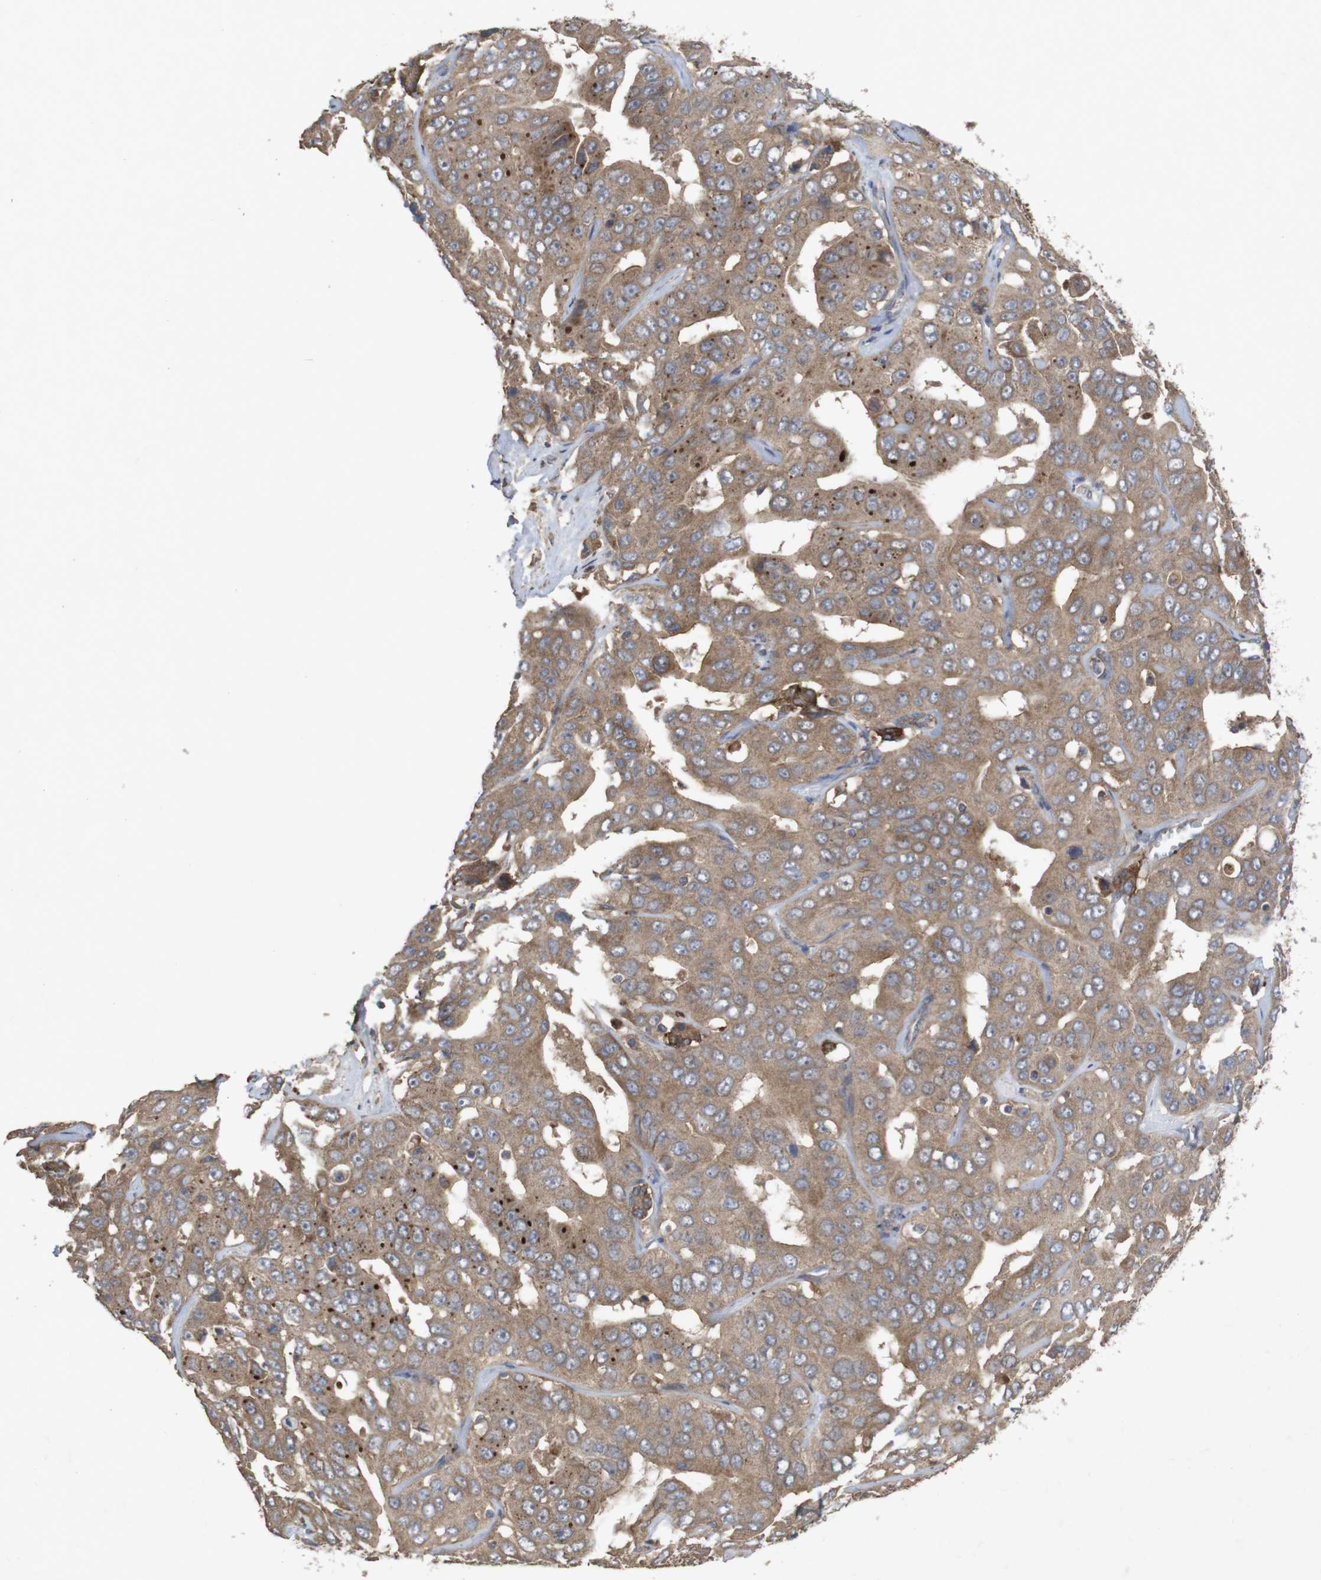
{"staining": {"intensity": "moderate", "quantity": ">75%", "location": "cytoplasmic/membranous"}, "tissue": "liver cancer", "cell_type": "Tumor cells", "image_type": "cancer", "snomed": [{"axis": "morphology", "description": "Cholangiocarcinoma"}, {"axis": "topography", "description": "Liver"}], "caption": "There is medium levels of moderate cytoplasmic/membranous staining in tumor cells of liver cholangiocarcinoma, as demonstrated by immunohistochemical staining (brown color).", "gene": "KCNS3", "patient": {"sex": "female", "age": 52}}